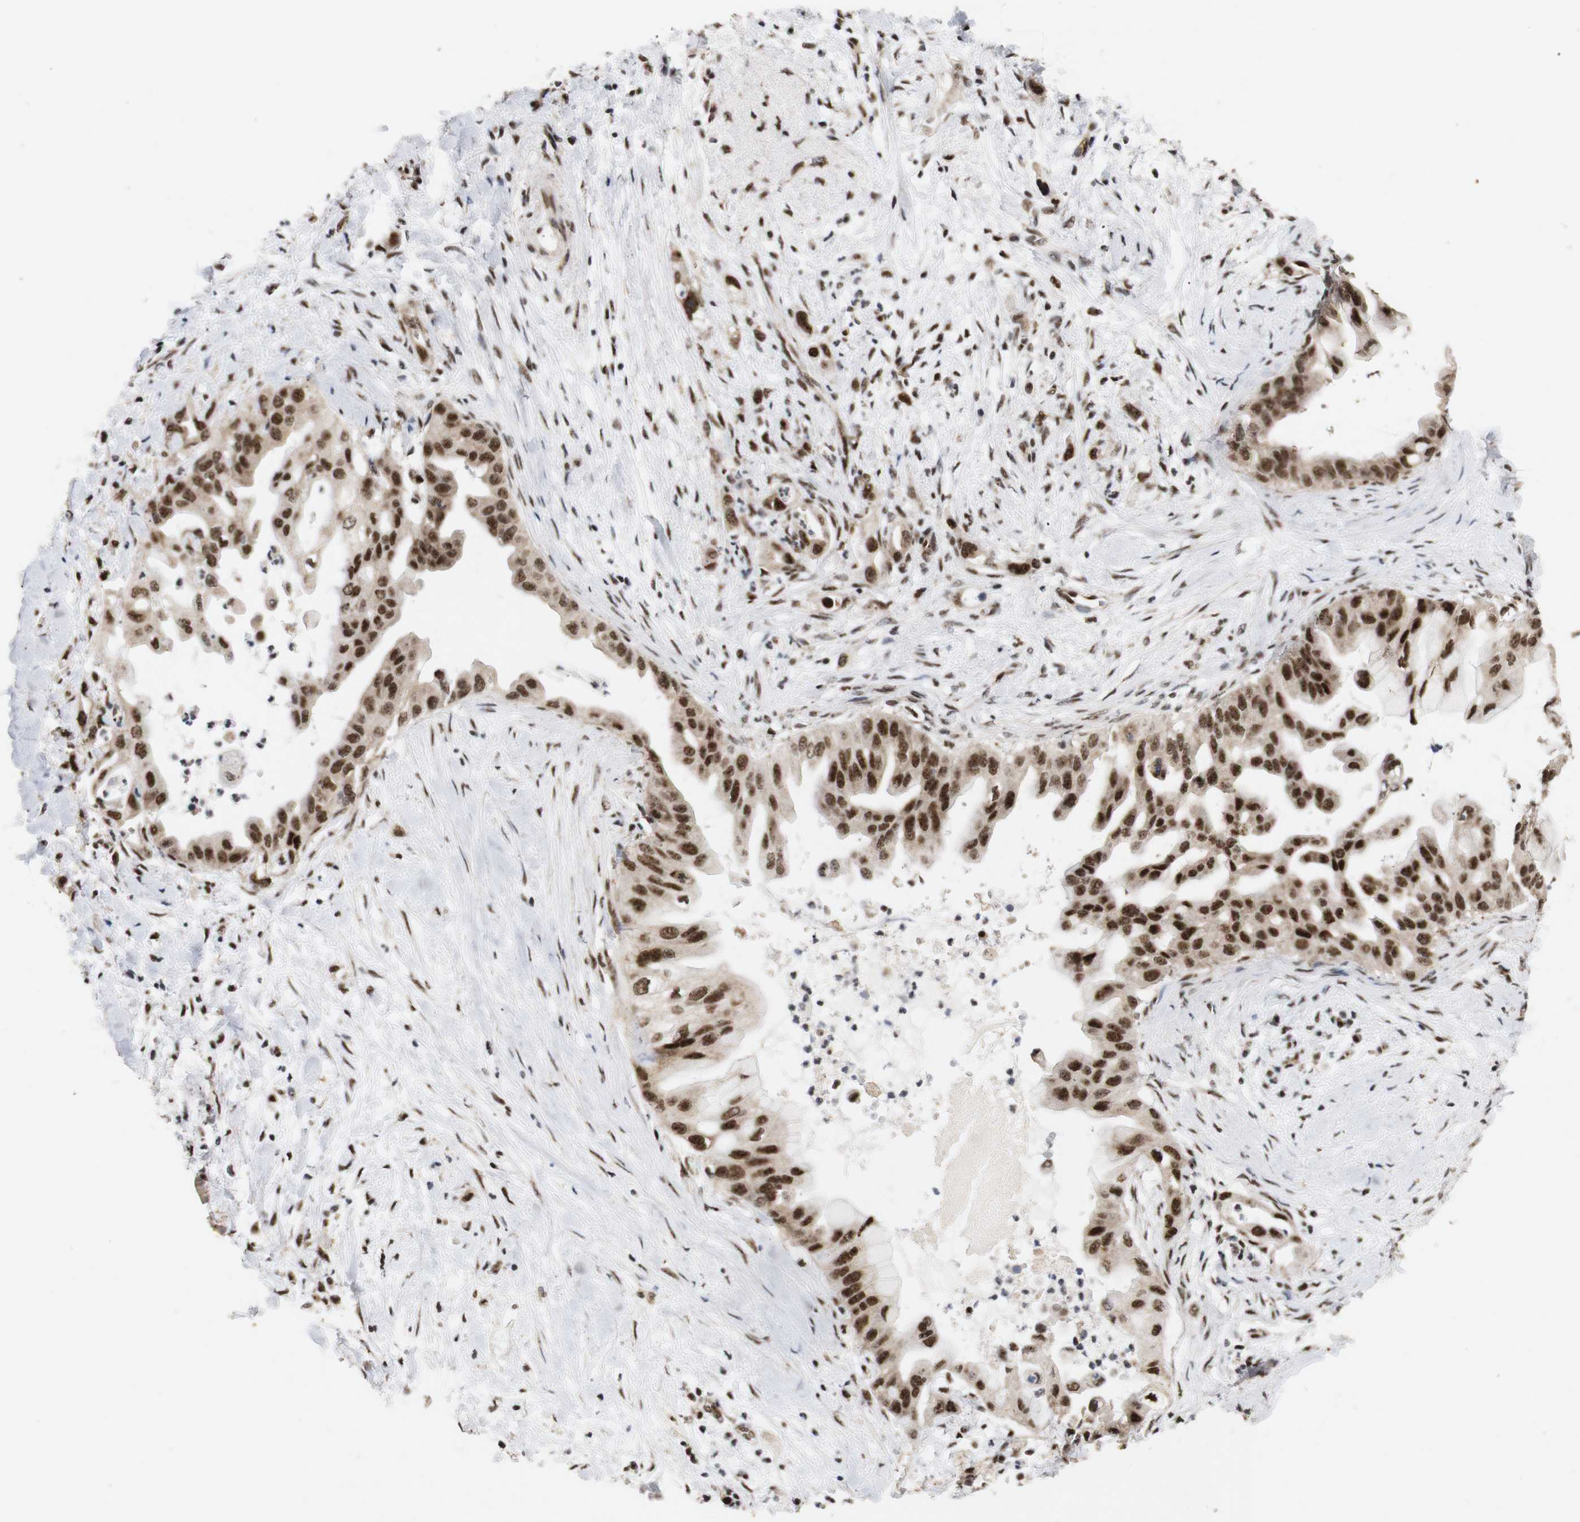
{"staining": {"intensity": "moderate", "quantity": ">75%", "location": "cytoplasmic/membranous,nuclear"}, "tissue": "pancreatic cancer", "cell_type": "Tumor cells", "image_type": "cancer", "snomed": [{"axis": "morphology", "description": "Adenocarcinoma, NOS"}, {"axis": "topography", "description": "Pancreas"}], "caption": "A brown stain labels moderate cytoplasmic/membranous and nuclear staining of a protein in human pancreatic adenocarcinoma tumor cells.", "gene": "PYM1", "patient": {"sex": "male", "age": 55}}